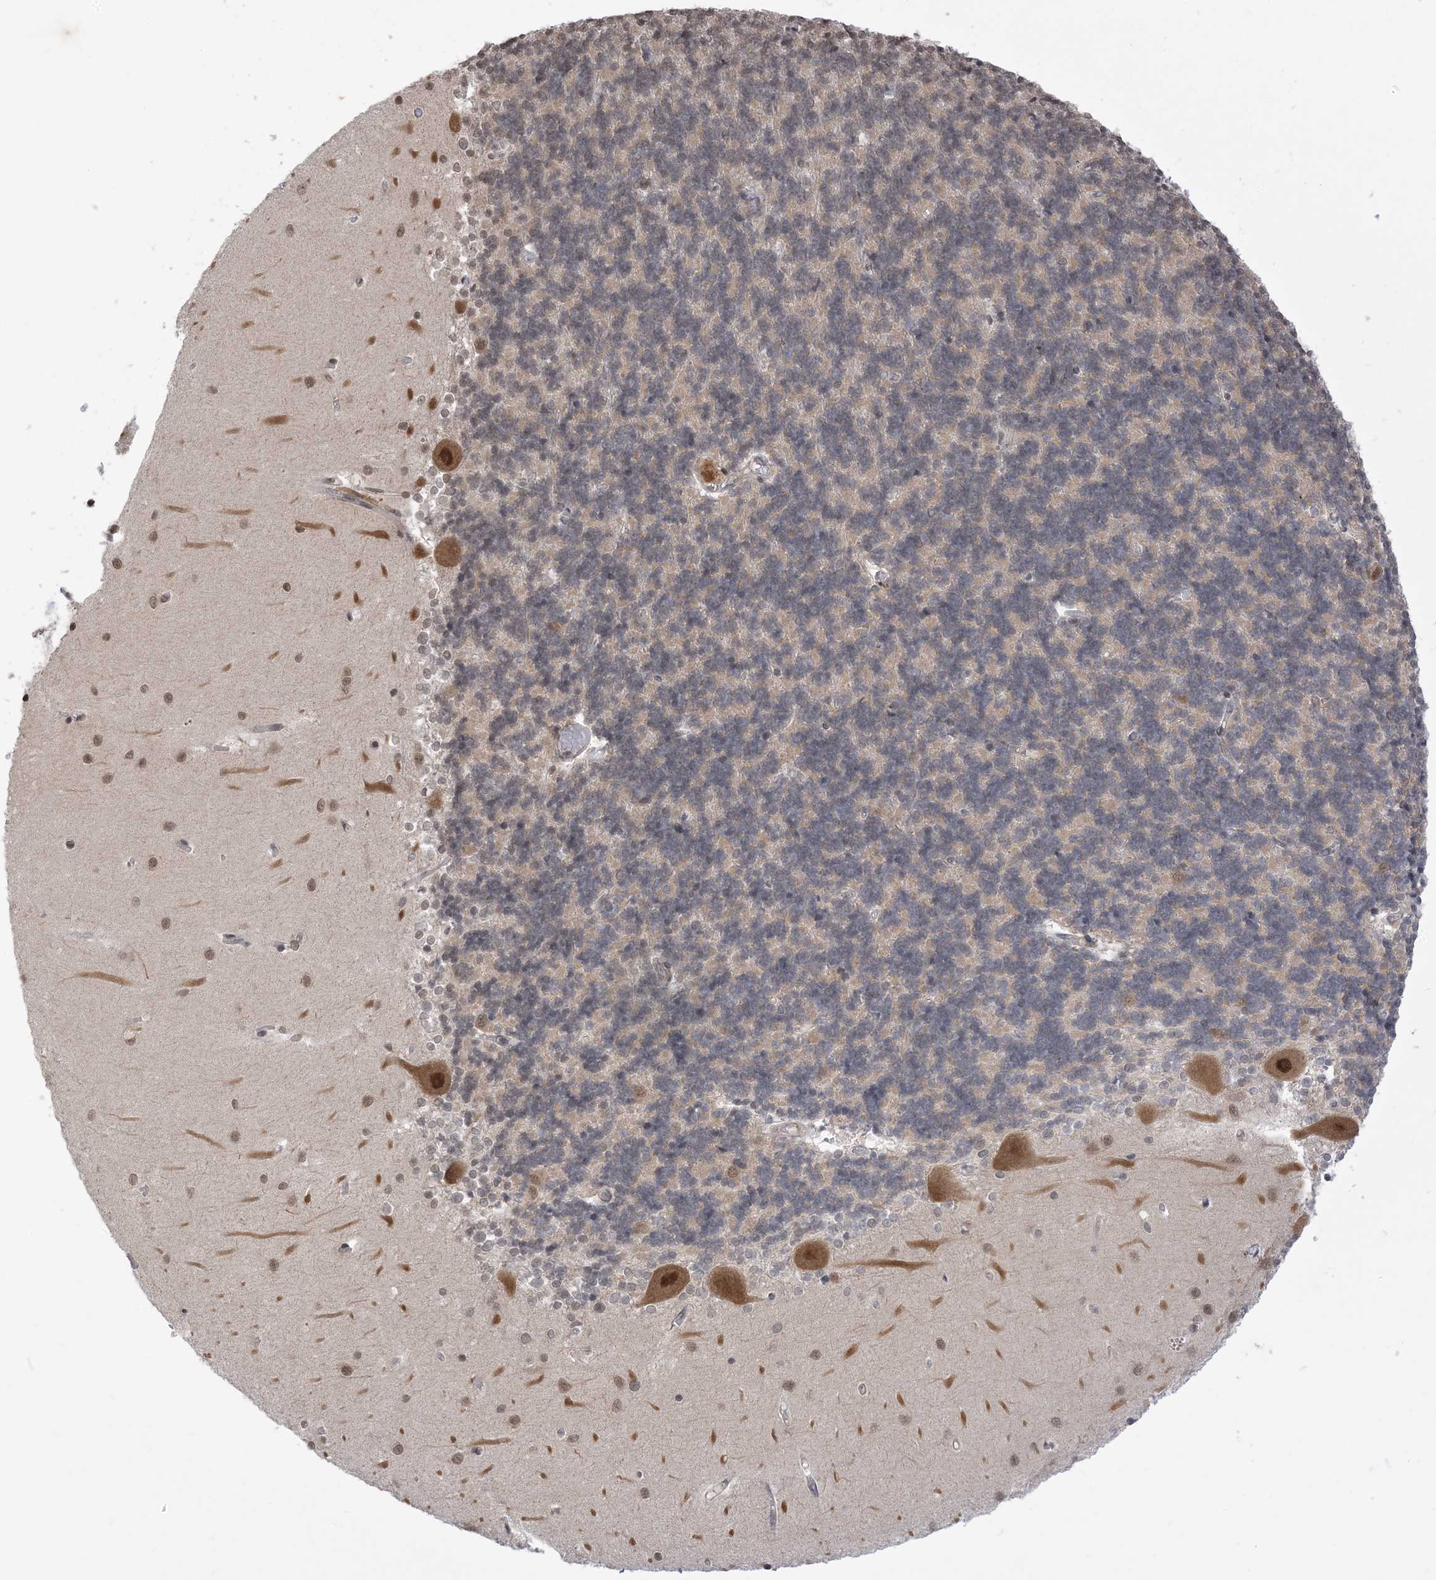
{"staining": {"intensity": "weak", "quantity": "<25%", "location": "cytoplasmic/membranous"}, "tissue": "cerebellum", "cell_type": "Cells in granular layer", "image_type": "normal", "snomed": [{"axis": "morphology", "description": "Normal tissue, NOS"}, {"axis": "topography", "description": "Cerebellum"}], "caption": "This is an IHC micrograph of unremarkable cerebellum. There is no expression in cells in granular layer.", "gene": "RANBP9", "patient": {"sex": "male", "age": 37}}